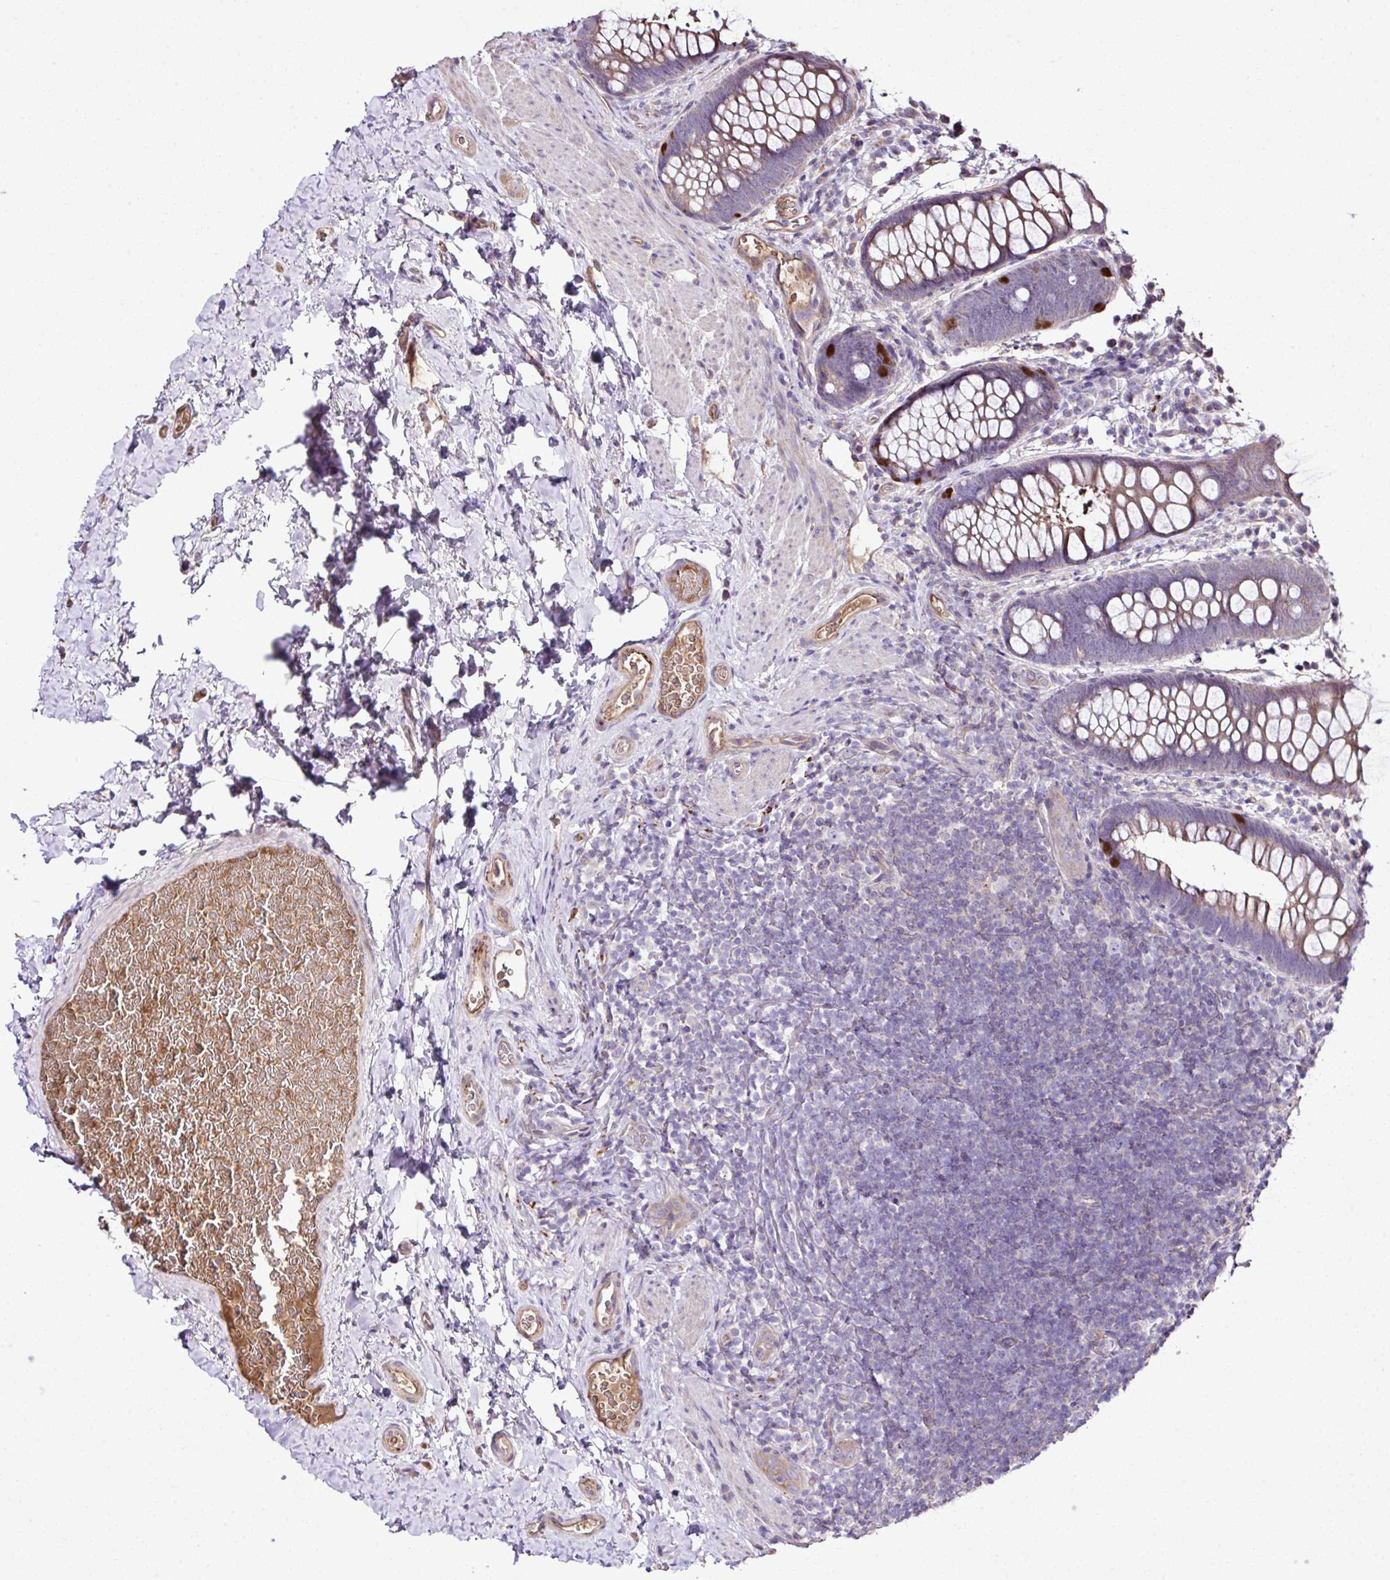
{"staining": {"intensity": "strong", "quantity": "<25%", "location": "cytoplasmic/membranous"}, "tissue": "rectum", "cell_type": "Glandular cells", "image_type": "normal", "snomed": [{"axis": "morphology", "description": "Normal tissue, NOS"}, {"axis": "topography", "description": "Rectum"}], "caption": "Protein staining by IHC reveals strong cytoplasmic/membranous positivity in approximately <25% of glandular cells in benign rectum. (Brightfield microscopy of DAB IHC at high magnification).", "gene": "CCDC85C", "patient": {"sex": "female", "age": 69}}